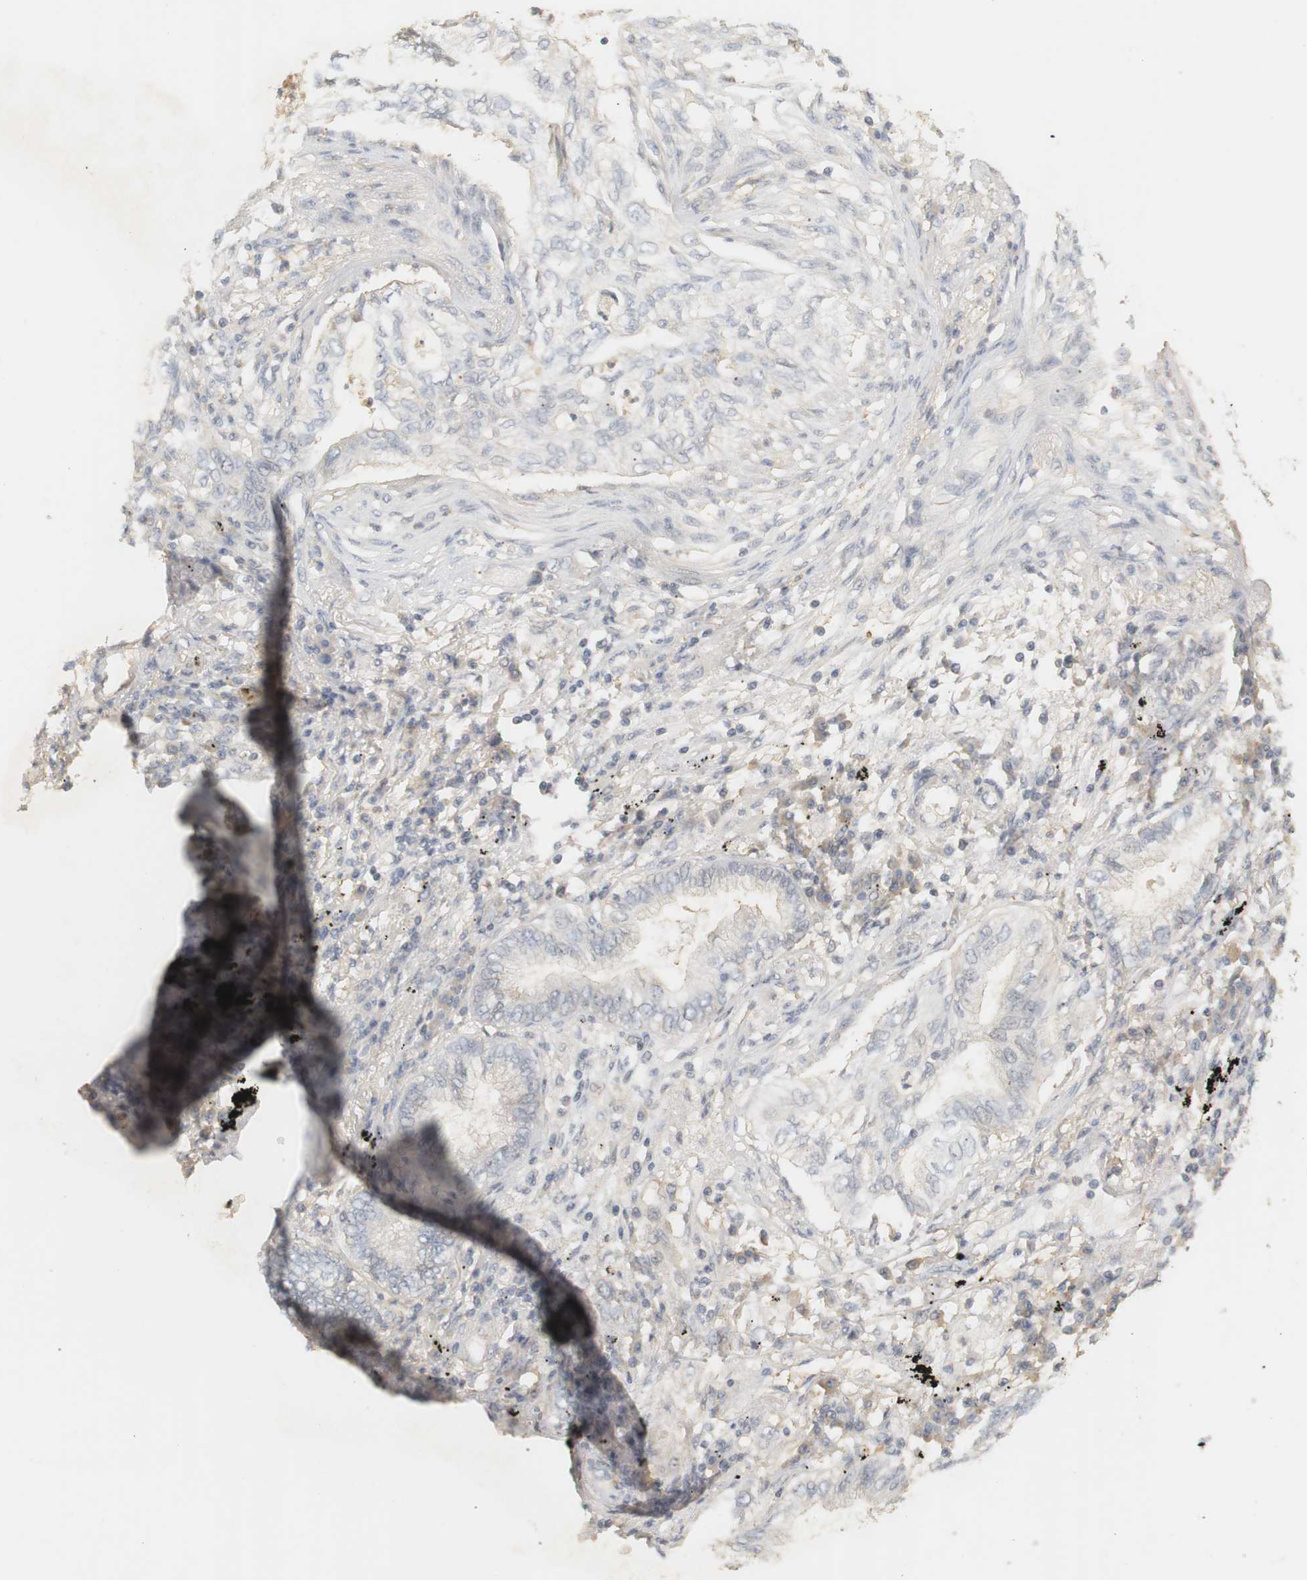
{"staining": {"intensity": "weak", "quantity": "<25%", "location": "cytoplasmic/membranous"}, "tissue": "lung cancer", "cell_type": "Tumor cells", "image_type": "cancer", "snomed": [{"axis": "morphology", "description": "Normal tissue, NOS"}, {"axis": "morphology", "description": "Adenocarcinoma, NOS"}, {"axis": "topography", "description": "Bronchus"}, {"axis": "topography", "description": "Lung"}], "caption": "Immunohistochemistry (IHC) photomicrograph of lung cancer stained for a protein (brown), which demonstrates no staining in tumor cells.", "gene": "RTN3", "patient": {"sex": "female", "age": 70}}